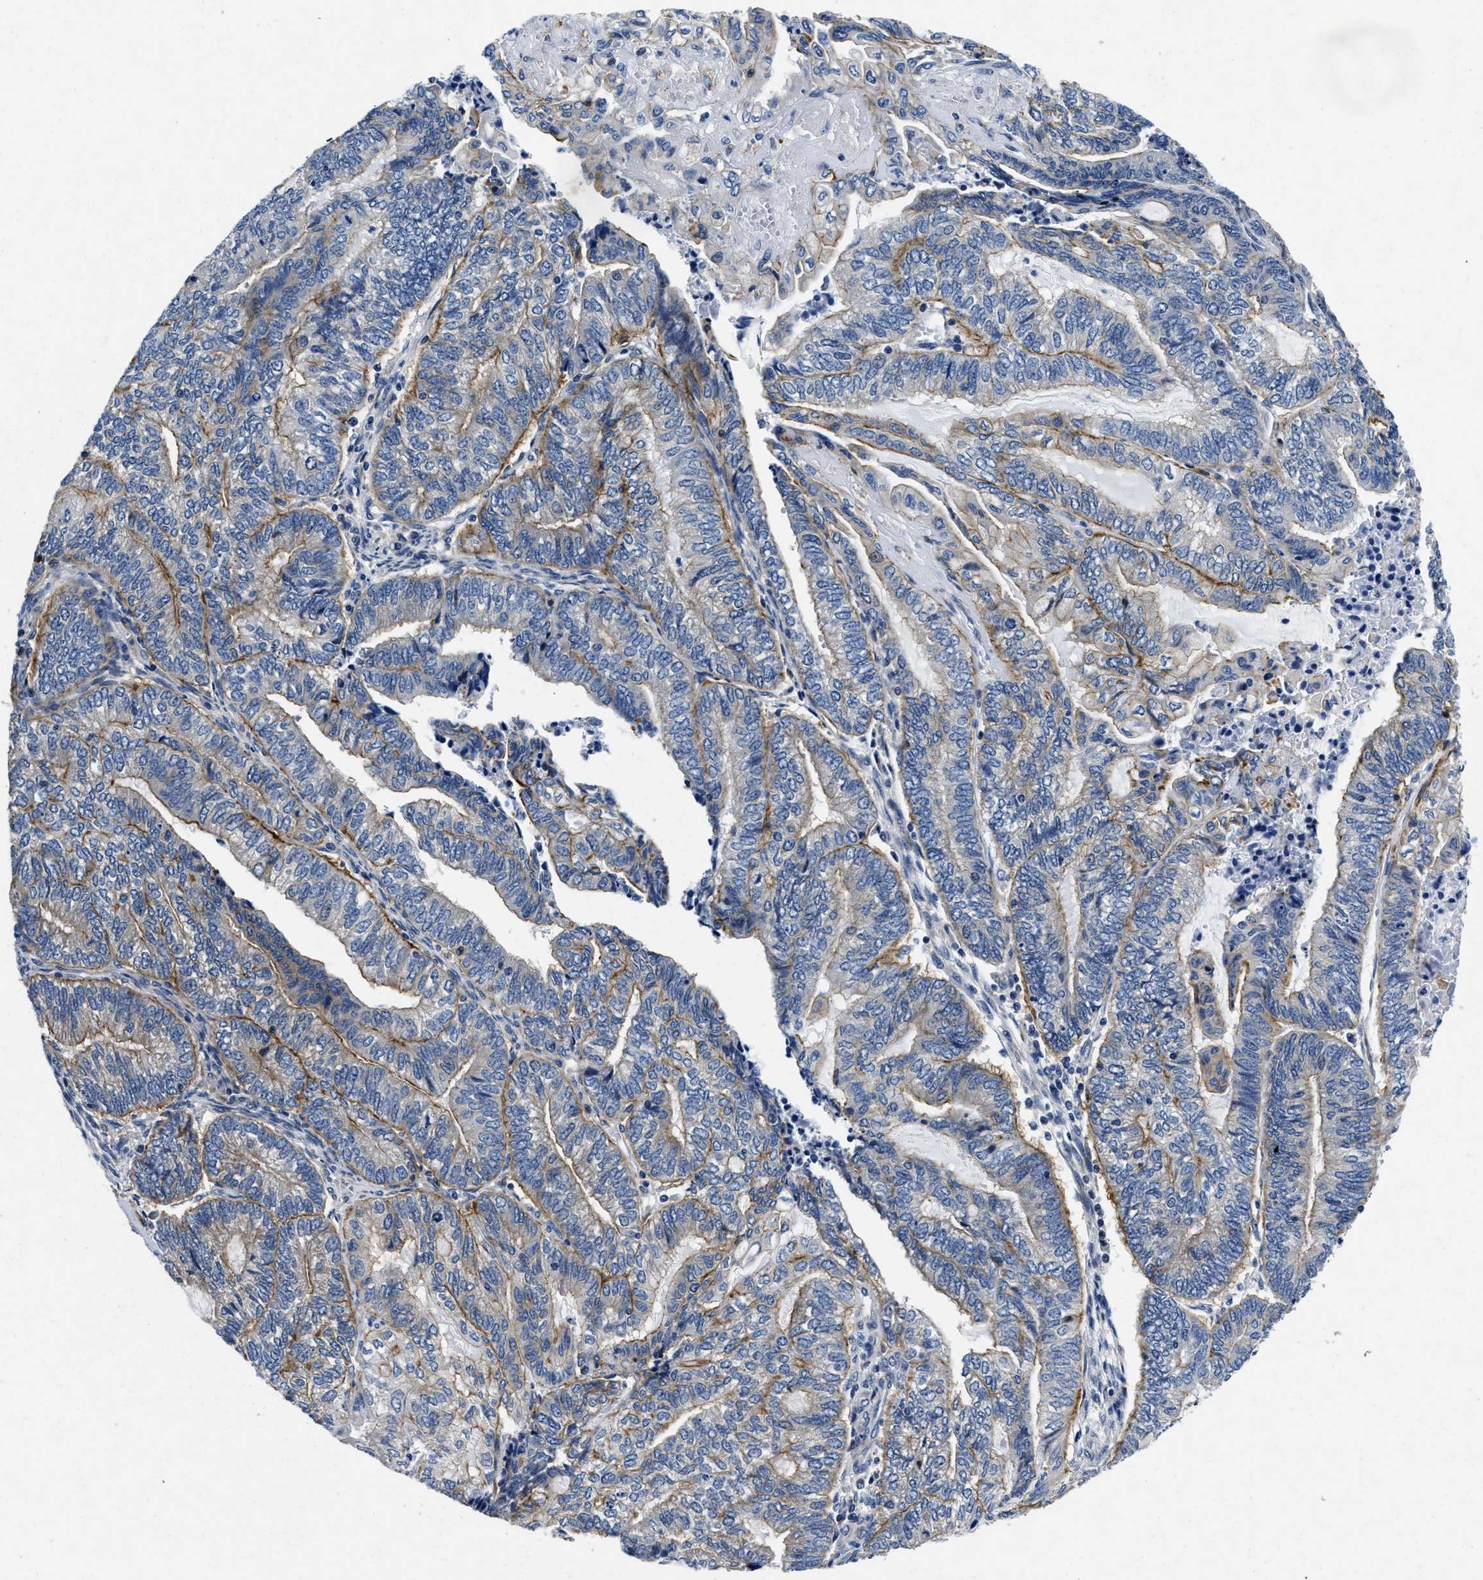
{"staining": {"intensity": "moderate", "quantity": "<25%", "location": "cytoplasmic/membranous"}, "tissue": "endometrial cancer", "cell_type": "Tumor cells", "image_type": "cancer", "snomed": [{"axis": "morphology", "description": "Adenocarcinoma, NOS"}, {"axis": "topography", "description": "Uterus"}, {"axis": "topography", "description": "Endometrium"}], "caption": "The image reveals staining of adenocarcinoma (endometrial), revealing moderate cytoplasmic/membranous protein positivity (brown color) within tumor cells.", "gene": "LAD1", "patient": {"sex": "female", "age": 70}}